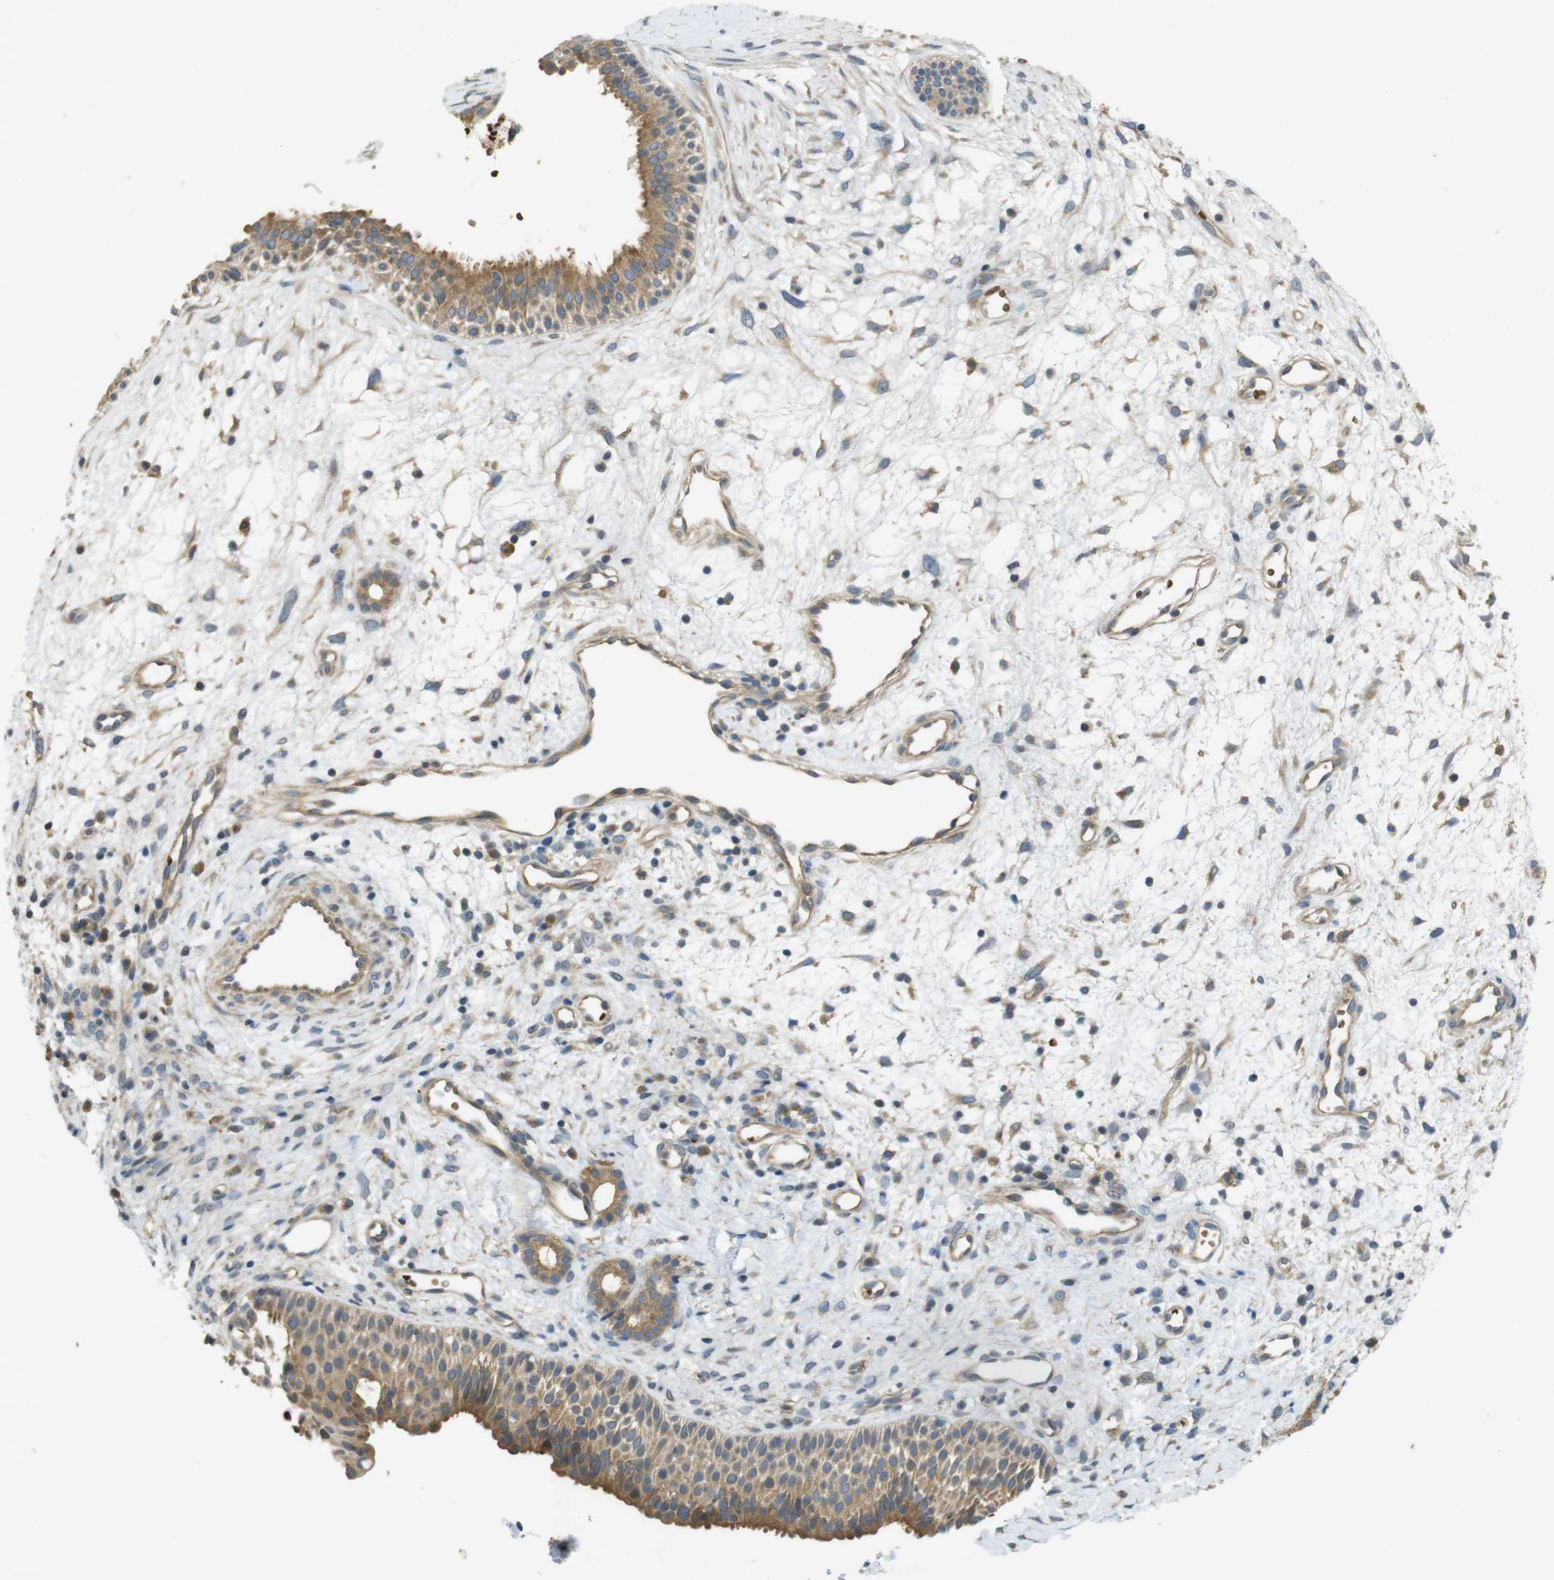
{"staining": {"intensity": "moderate", "quantity": ">75%", "location": "cytoplasmic/membranous"}, "tissue": "nasopharynx", "cell_type": "Respiratory epithelial cells", "image_type": "normal", "snomed": [{"axis": "morphology", "description": "Normal tissue, NOS"}, {"axis": "topography", "description": "Nasopharynx"}], "caption": "A micrograph of nasopharynx stained for a protein displays moderate cytoplasmic/membranous brown staining in respiratory epithelial cells. (Brightfield microscopy of DAB IHC at high magnification).", "gene": "CLTC", "patient": {"sex": "male", "age": 22}}